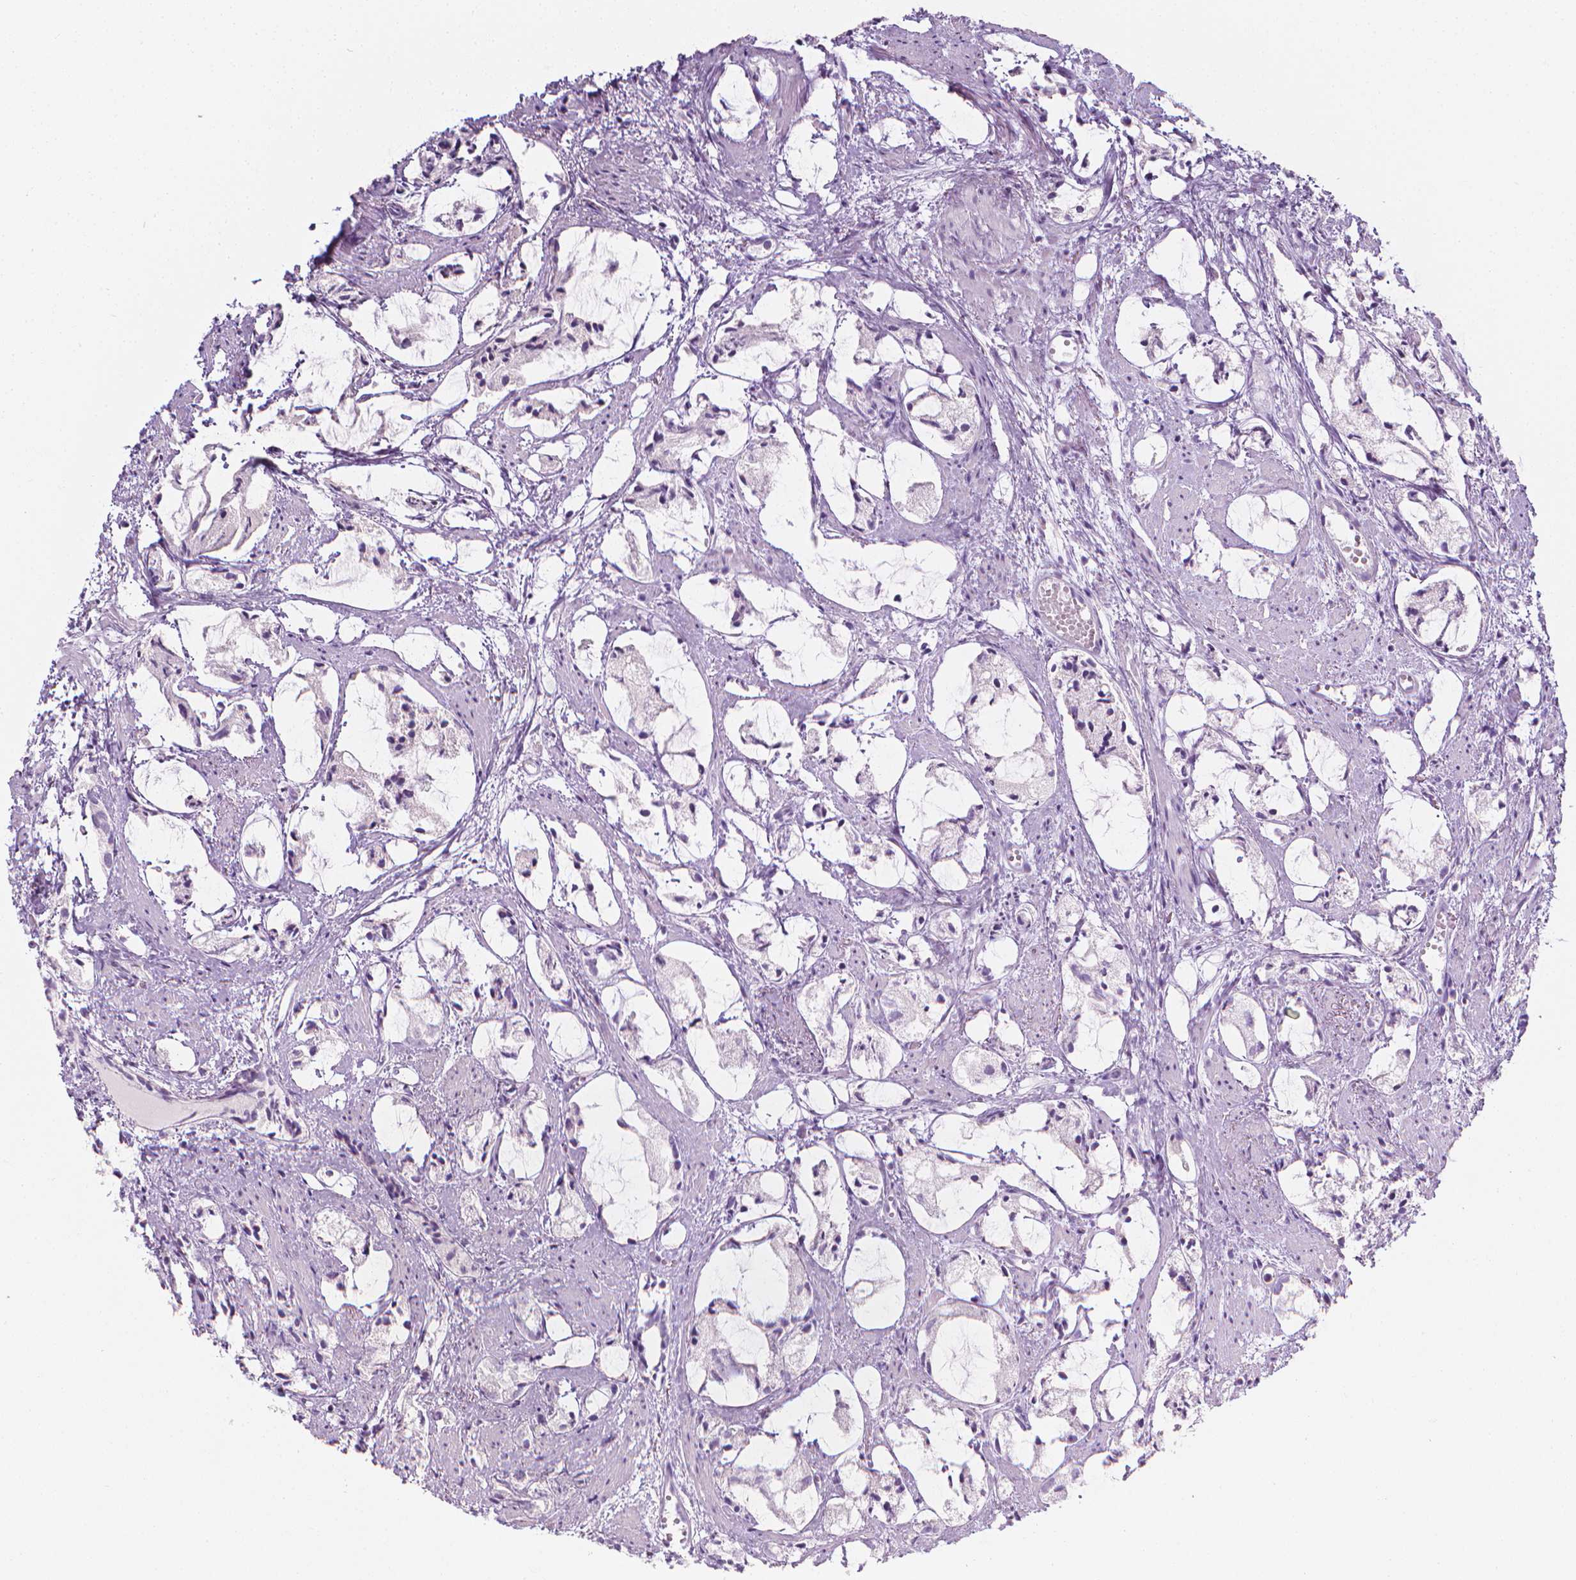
{"staining": {"intensity": "negative", "quantity": "none", "location": "none"}, "tissue": "prostate cancer", "cell_type": "Tumor cells", "image_type": "cancer", "snomed": [{"axis": "morphology", "description": "Adenocarcinoma, High grade"}, {"axis": "topography", "description": "Prostate"}], "caption": "DAB immunohistochemical staining of prostate high-grade adenocarcinoma exhibits no significant staining in tumor cells.", "gene": "DCAF8L1", "patient": {"sex": "male", "age": 85}}